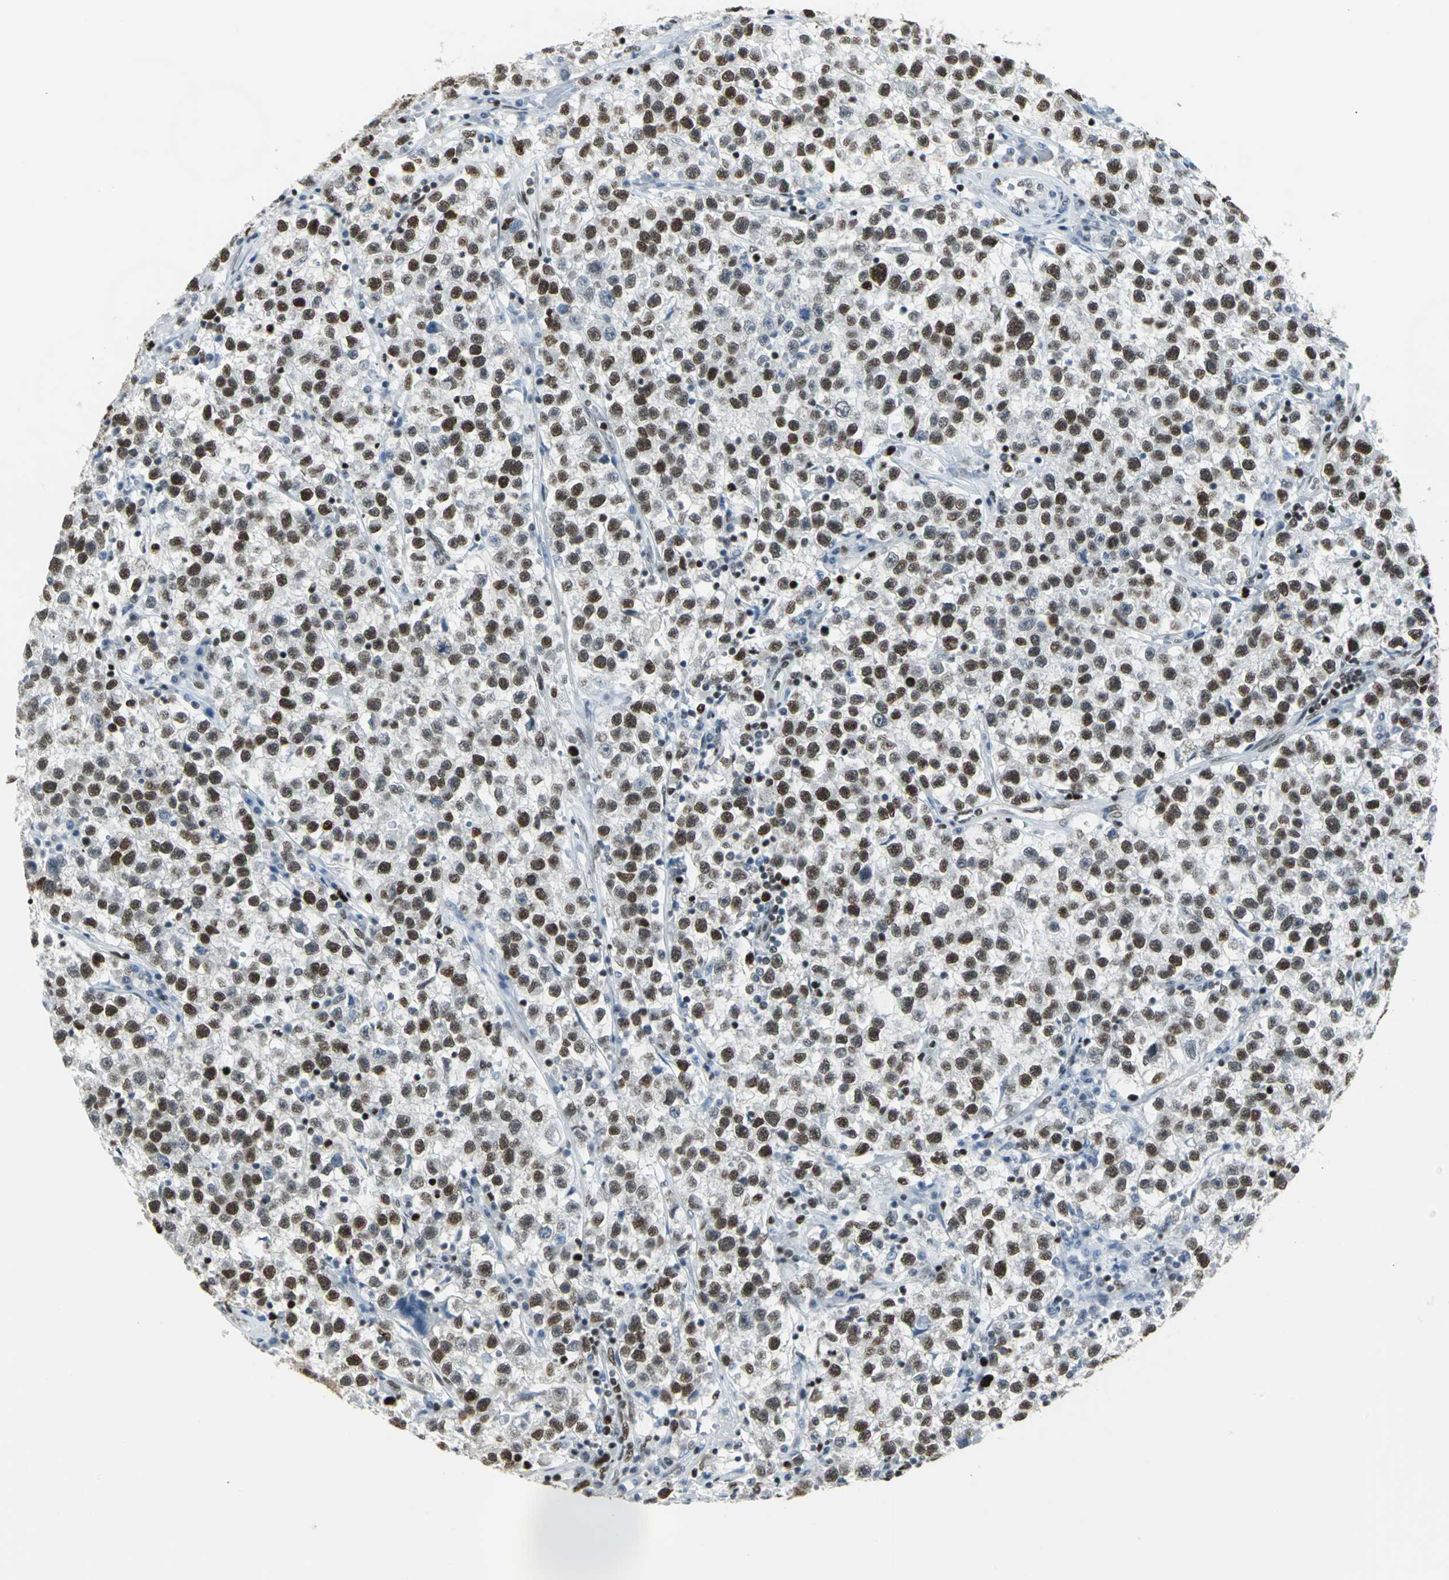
{"staining": {"intensity": "strong", "quantity": ">75%", "location": "nuclear"}, "tissue": "testis cancer", "cell_type": "Tumor cells", "image_type": "cancer", "snomed": [{"axis": "morphology", "description": "Seminoma, NOS"}, {"axis": "topography", "description": "Testis"}], "caption": "Testis seminoma stained with a brown dye demonstrates strong nuclear positive staining in about >75% of tumor cells.", "gene": "HNRNPD", "patient": {"sex": "male", "age": 22}}